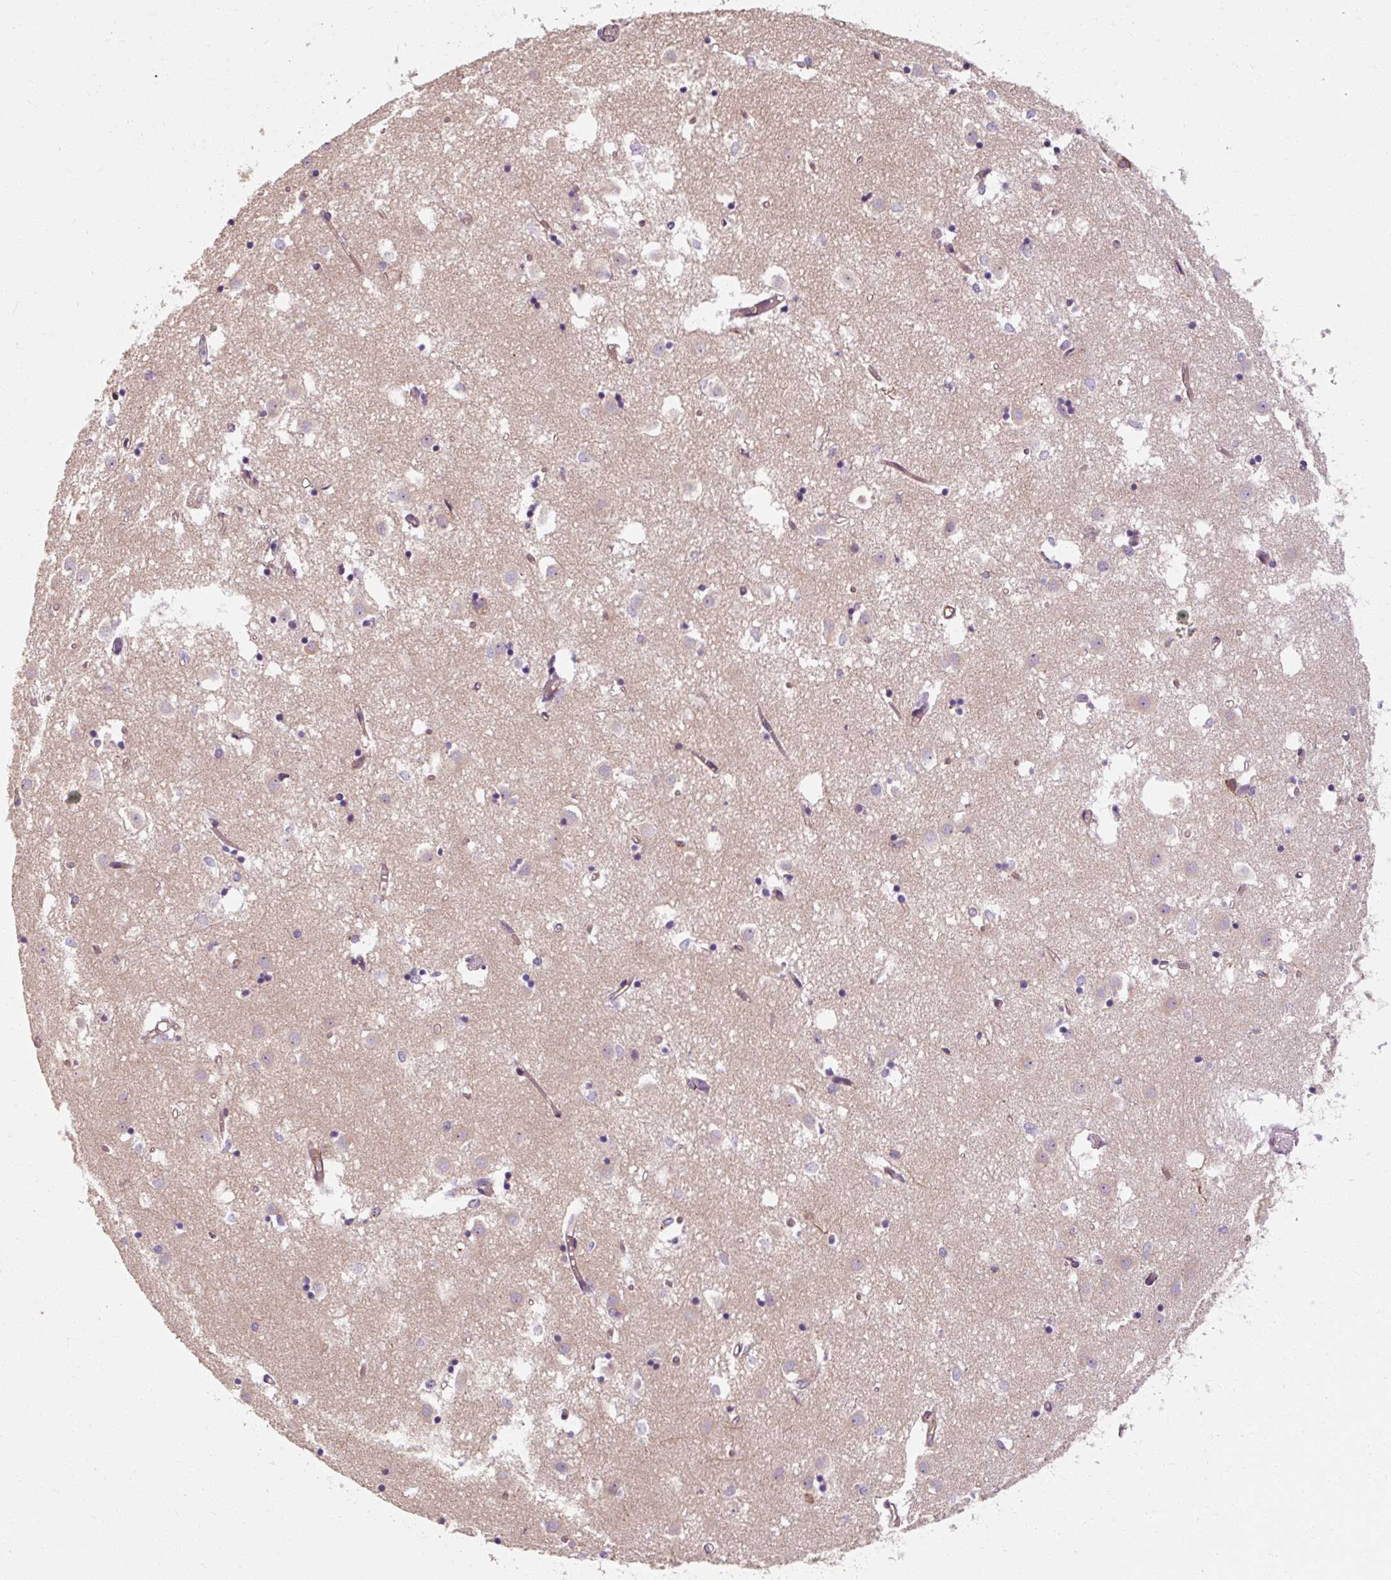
{"staining": {"intensity": "negative", "quantity": "none", "location": "none"}, "tissue": "caudate", "cell_type": "Glial cells", "image_type": "normal", "snomed": [{"axis": "morphology", "description": "Normal tissue, NOS"}, {"axis": "topography", "description": "Lateral ventricle wall"}], "caption": "Immunohistochemistry of normal human caudate reveals no staining in glial cells.", "gene": "TBC1D4", "patient": {"sex": "male", "age": 70}}